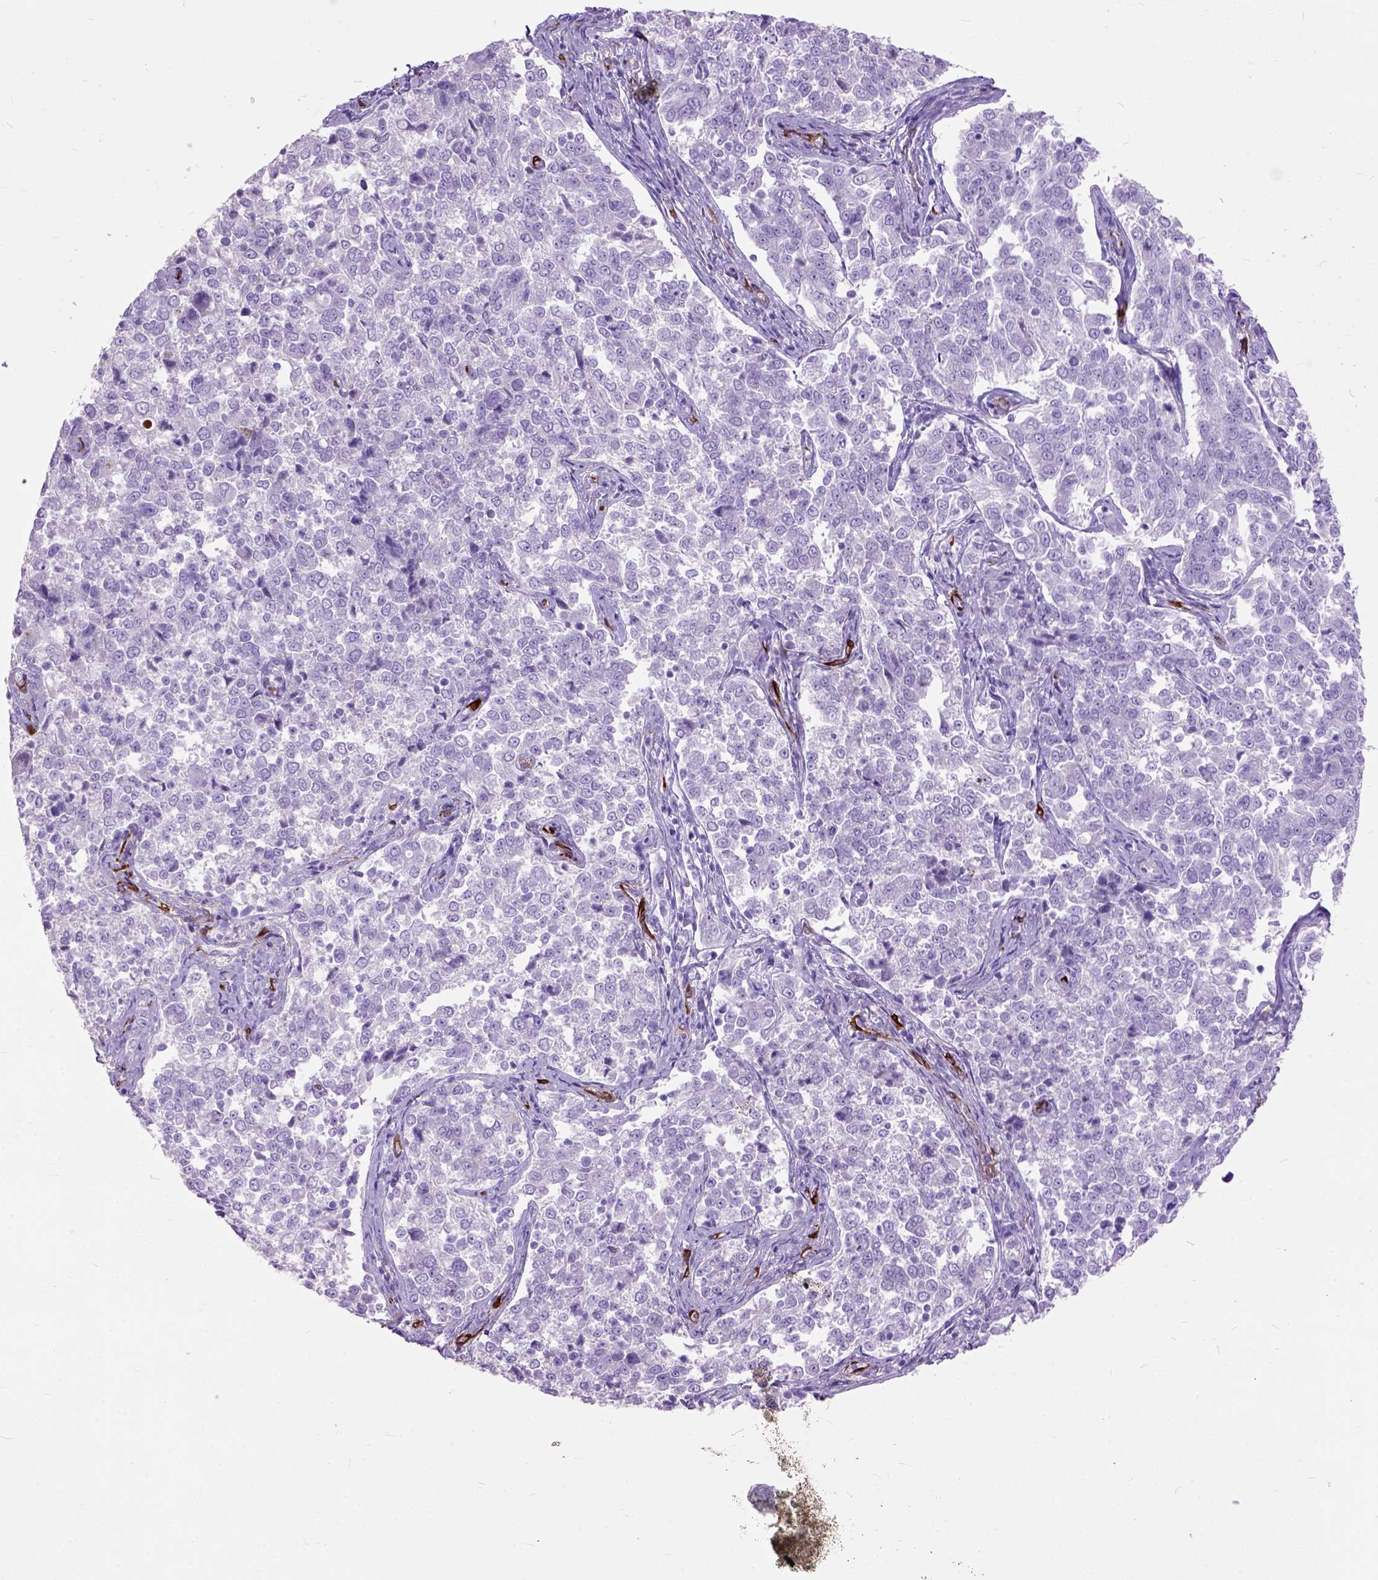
{"staining": {"intensity": "negative", "quantity": "none", "location": "none"}, "tissue": "endometrial cancer", "cell_type": "Tumor cells", "image_type": "cancer", "snomed": [{"axis": "morphology", "description": "Adenocarcinoma, NOS"}, {"axis": "topography", "description": "Endometrium"}], "caption": "Tumor cells show no significant protein positivity in adenocarcinoma (endometrial). The staining was performed using DAB to visualize the protein expression in brown, while the nuclei were stained in blue with hematoxylin (Magnification: 20x).", "gene": "MAPT", "patient": {"sex": "female", "age": 43}}